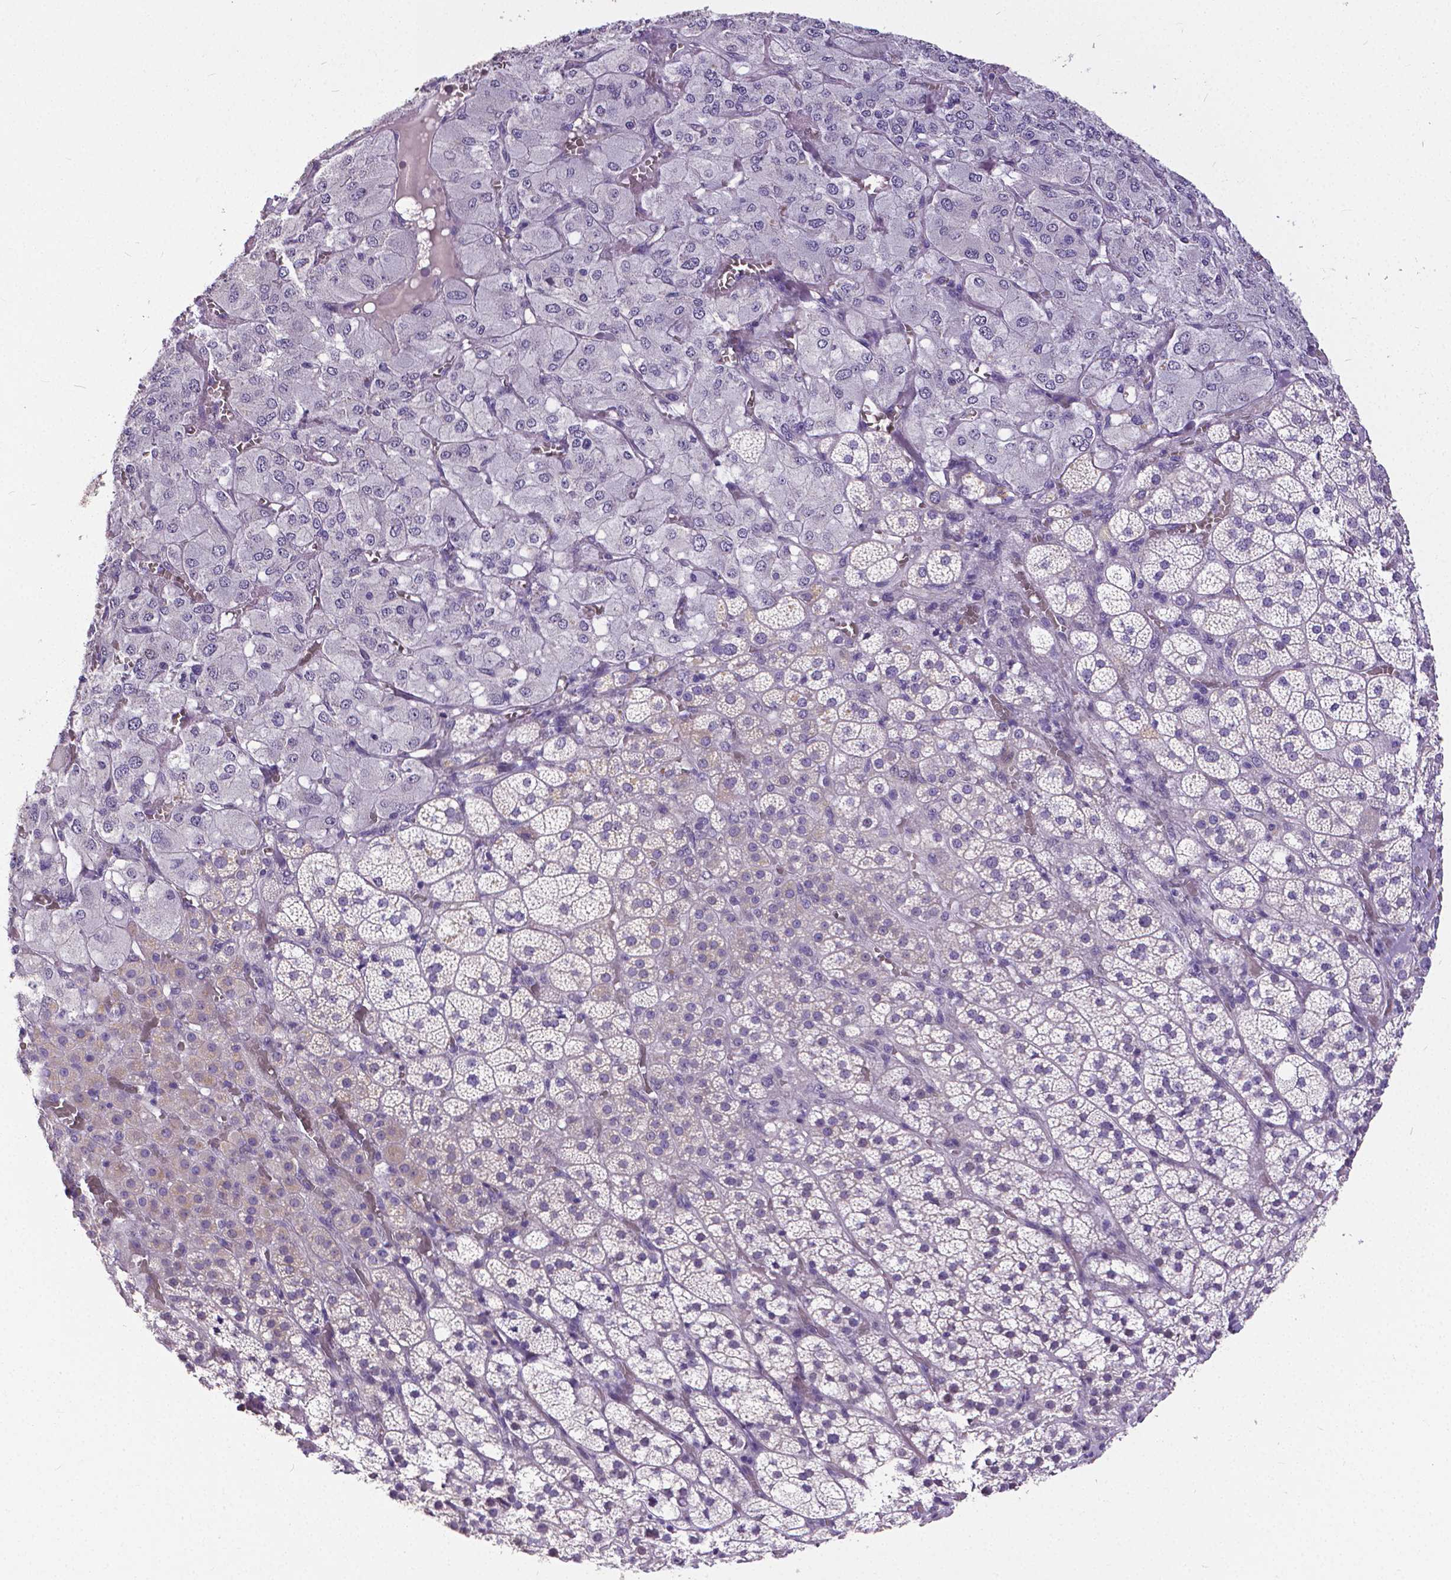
{"staining": {"intensity": "negative", "quantity": "none", "location": "none"}, "tissue": "adrenal gland", "cell_type": "Glandular cells", "image_type": "normal", "snomed": [{"axis": "morphology", "description": "Normal tissue, NOS"}, {"axis": "topography", "description": "Adrenal gland"}], "caption": "Immunohistochemistry of unremarkable adrenal gland shows no expression in glandular cells. Brightfield microscopy of IHC stained with DAB (3,3'-diaminobenzidine) (brown) and hematoxylin (blue), captured at high magnification.", "gene": "OCLN", "patient": {"sex": "female", "age": 60}}